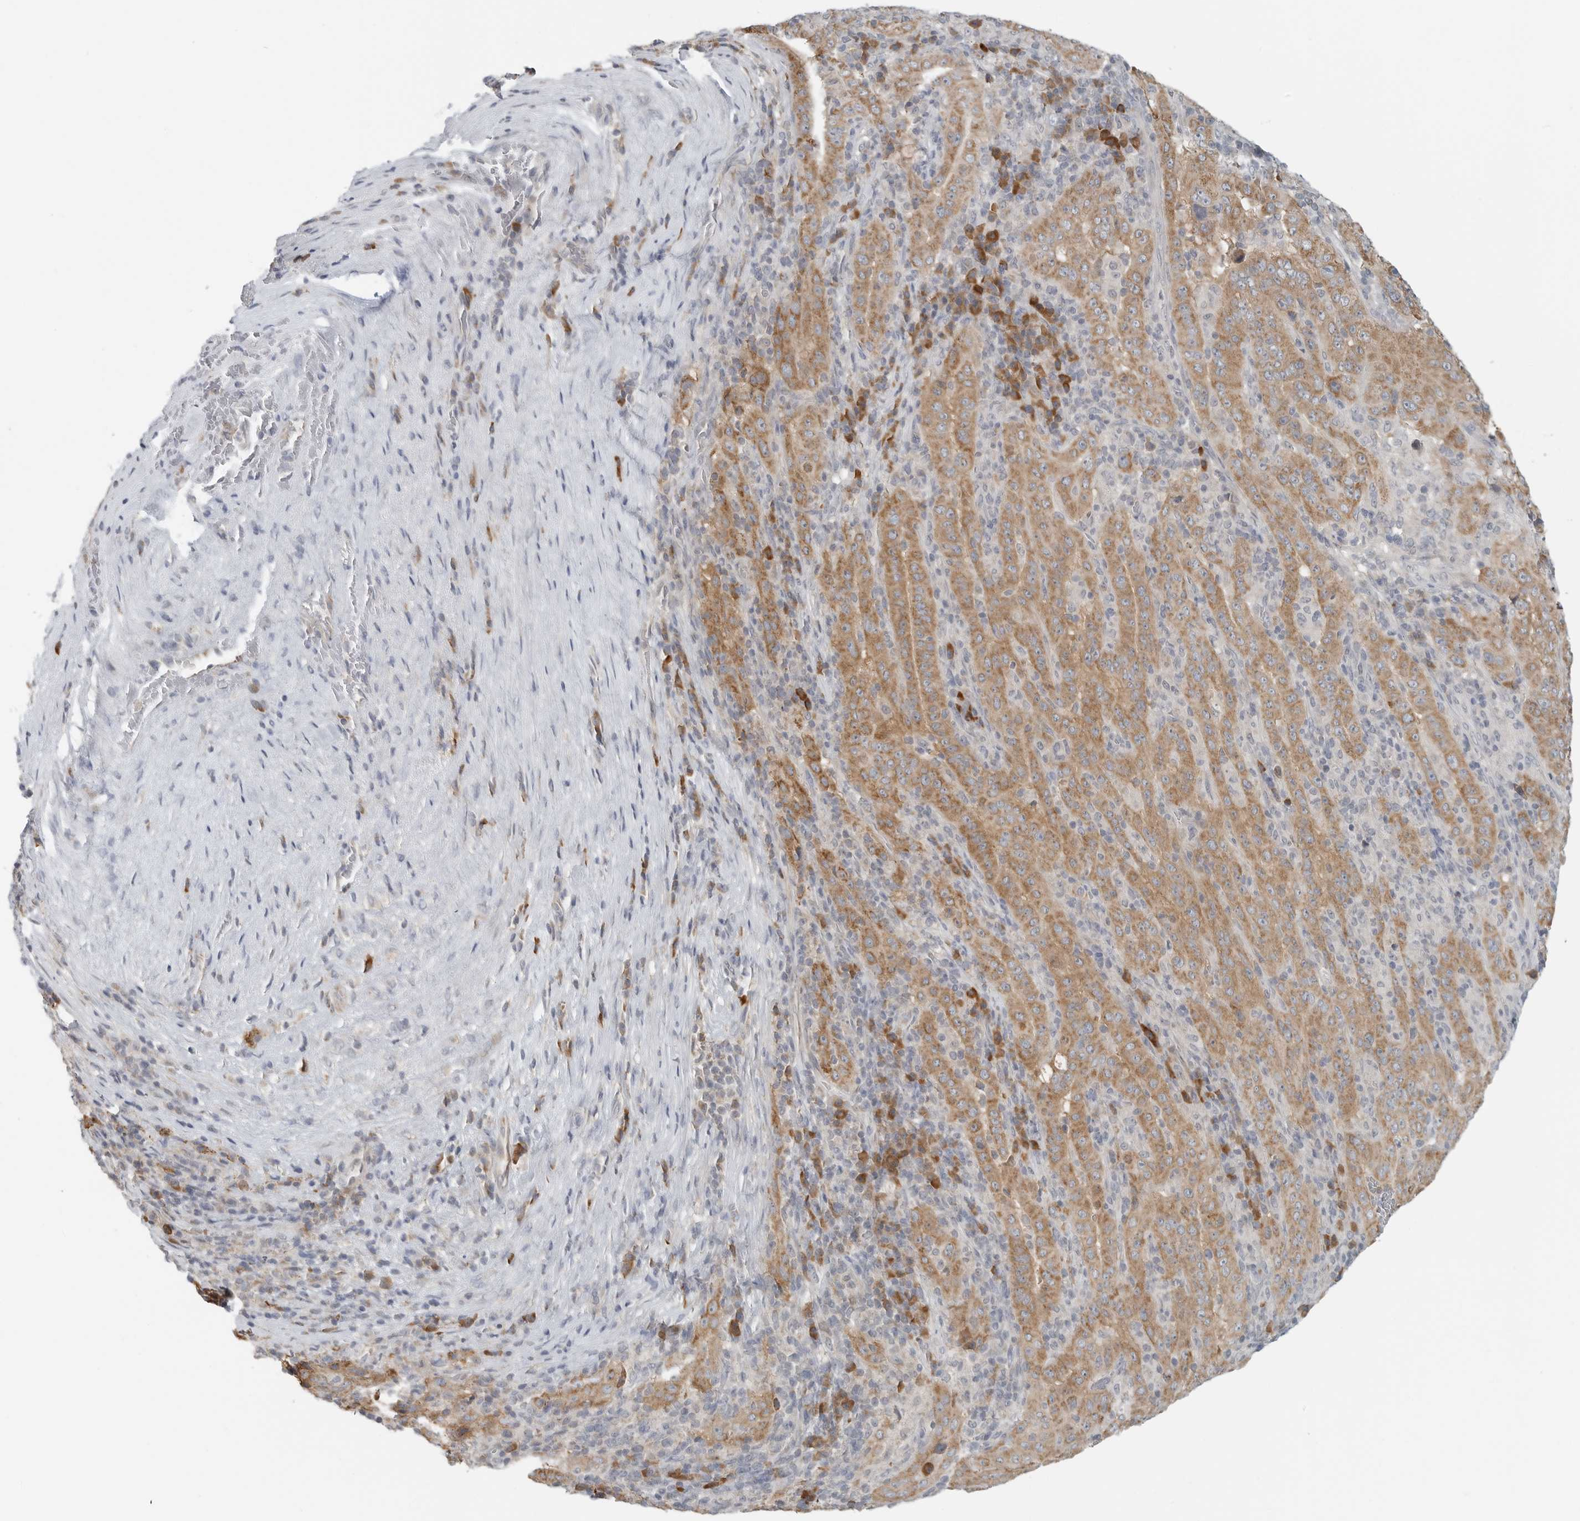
{"staining": {"intensity": "moderate", "quantity": ">75%", "location": "cytoplasmic/membranous"}, "tissue": "pancreatic cancer", "cell_type": "Tumor cells", "image_type": "cancer", "snomed": [{"axis": "morphology", "description": "Adenocarcinoma, NOS"}, {"axis": "topography", "description": "Pancreas"}], "caption": "The micrograph exhibits immunohistochemical staining of adenocarcinoma (pancreatic). There is moderate cytoplasmic/membranous positivity is identified in approximately >75% of tumor cells.", "gene": "IL12RB2", "patient": {"sex": "male", "age": 63}}